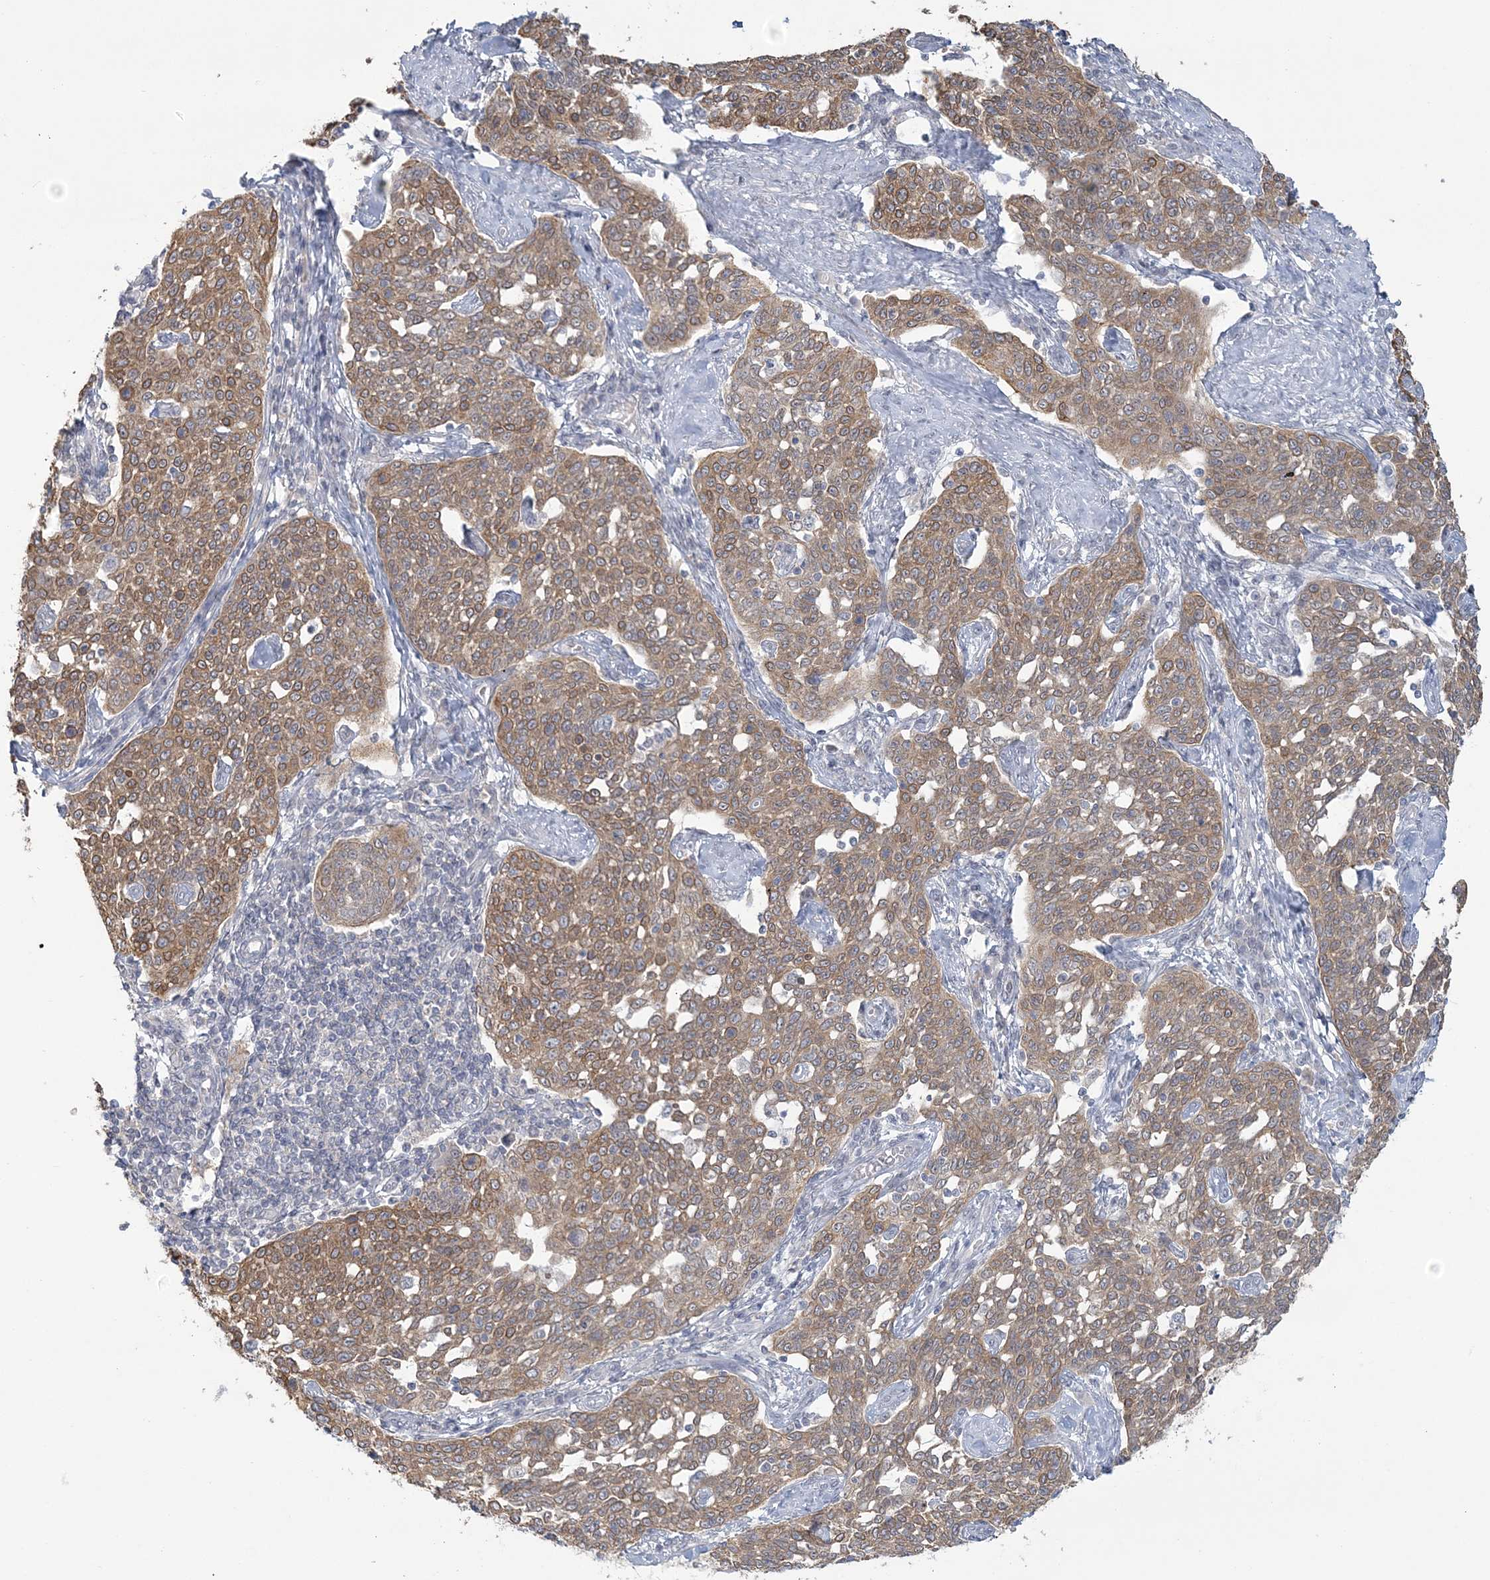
{"staining": {"intensity": "moderate", "quantity": ">75%", "location": "cytoplasmic/membranous"}, "tissue": "cervical cancer", "cell_type": "Tumor cells", "image_type": "cancer", "snomed": [{"axis": "morphology", "description": "Squamous cell carcinoma, NOS"}, {"axis": "topography", "description": "Cervix"}], "caption": "About >75% of tumor cells in cervical cancer display moderate cytoplasmic/membranous protein positivity as visualized by brown immunohistochemical staining.", "gene": "ANKS1A", "patient": {"sex": "female", "age": 34}}